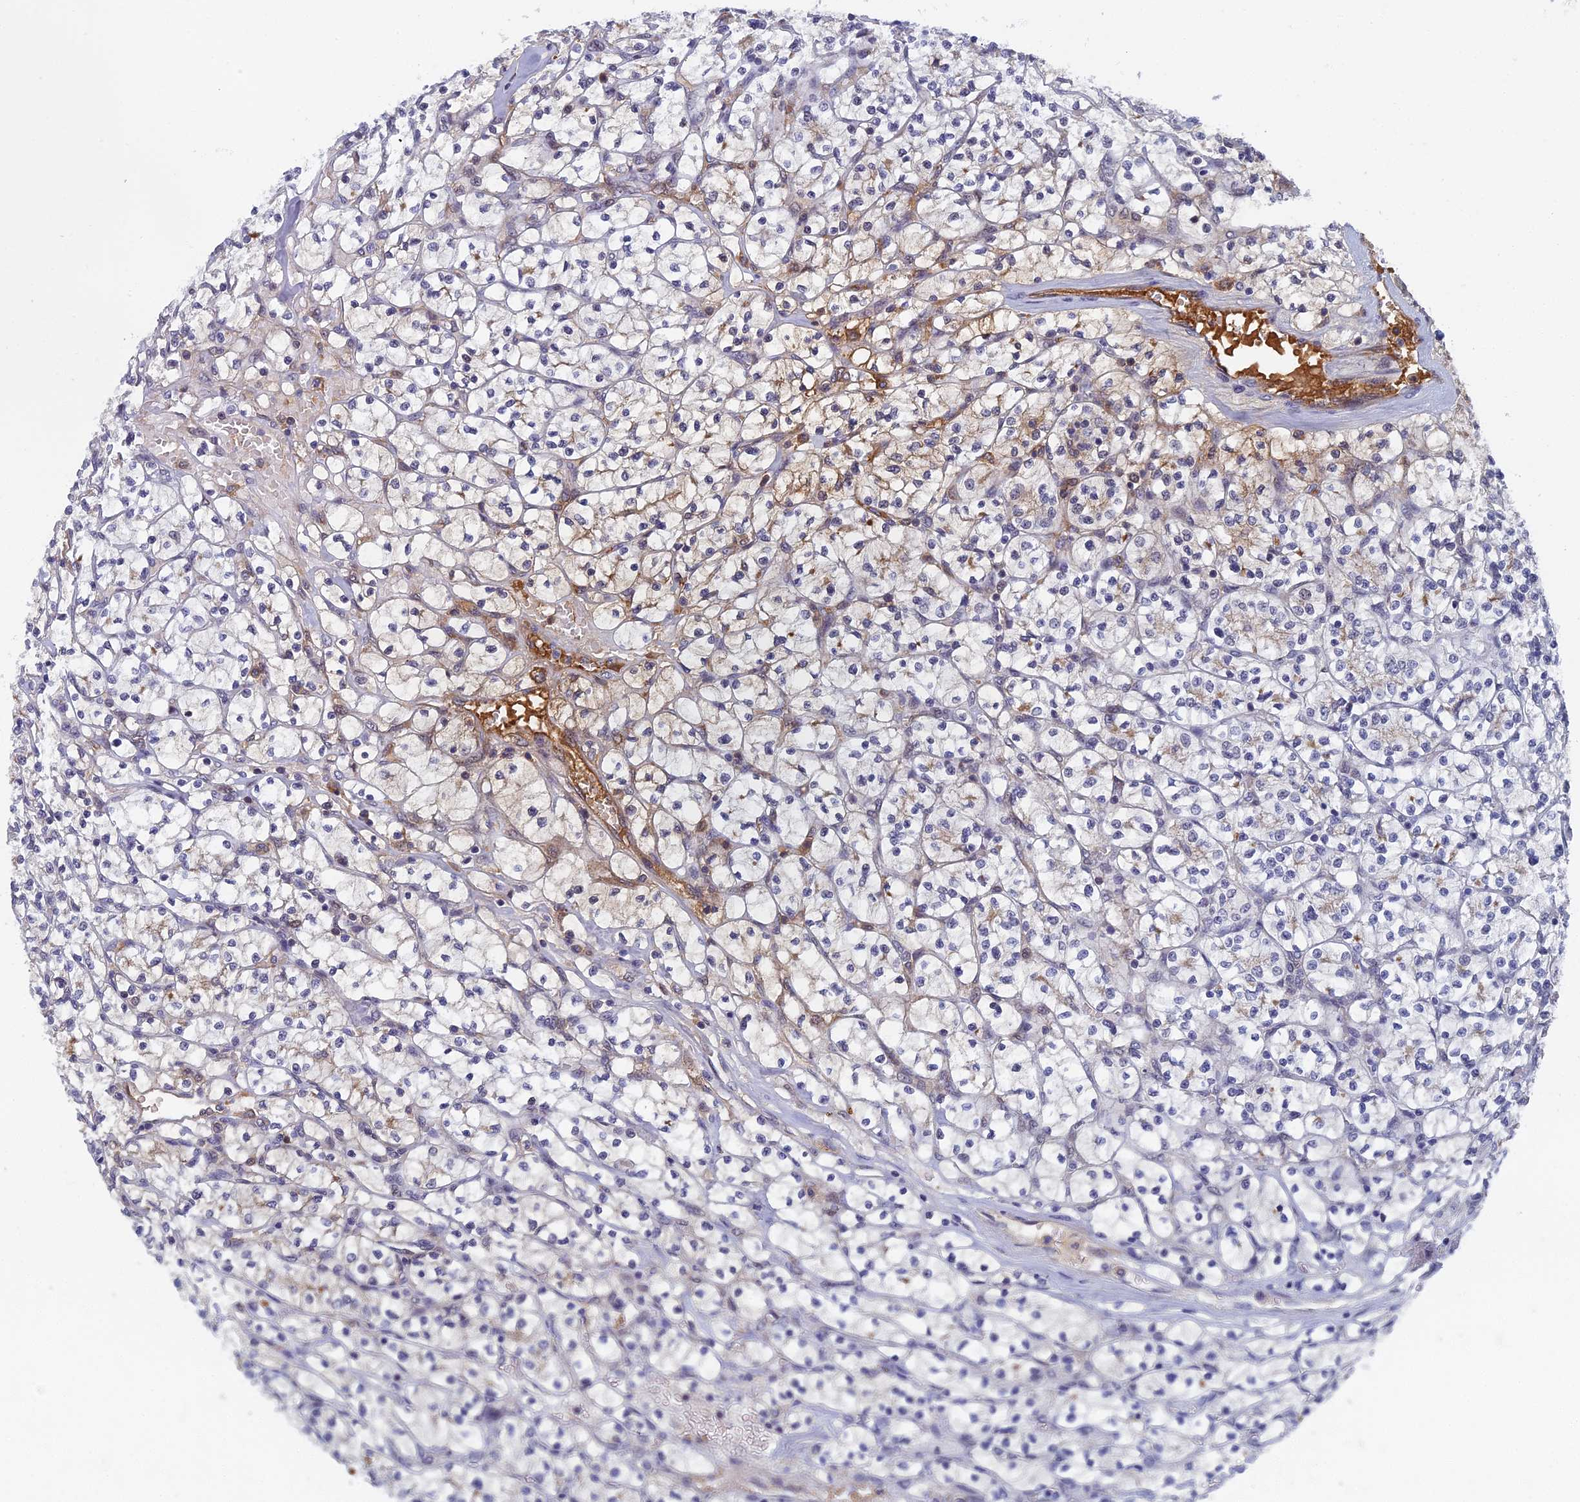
{"staining": {"intensity": "weak", "quantity": "<25%", "location": "cytoplasmic/membranous"}, "tissue": "renal cancer", "cell_type": "Tumor cells", "image_type": "cancer", "snomed": [{"axis": "morphology", "description": "Adenocarcinoma, NOS"}, {"axis": "topography", "description": "Kidney"}], "caption": "This is an immunohistochemistry image of human renal cancer (adenocarcinoma). There is no expression in tumor cells.", "gene": "TAF13", "patient": {"sex": "female", "age": 64}}